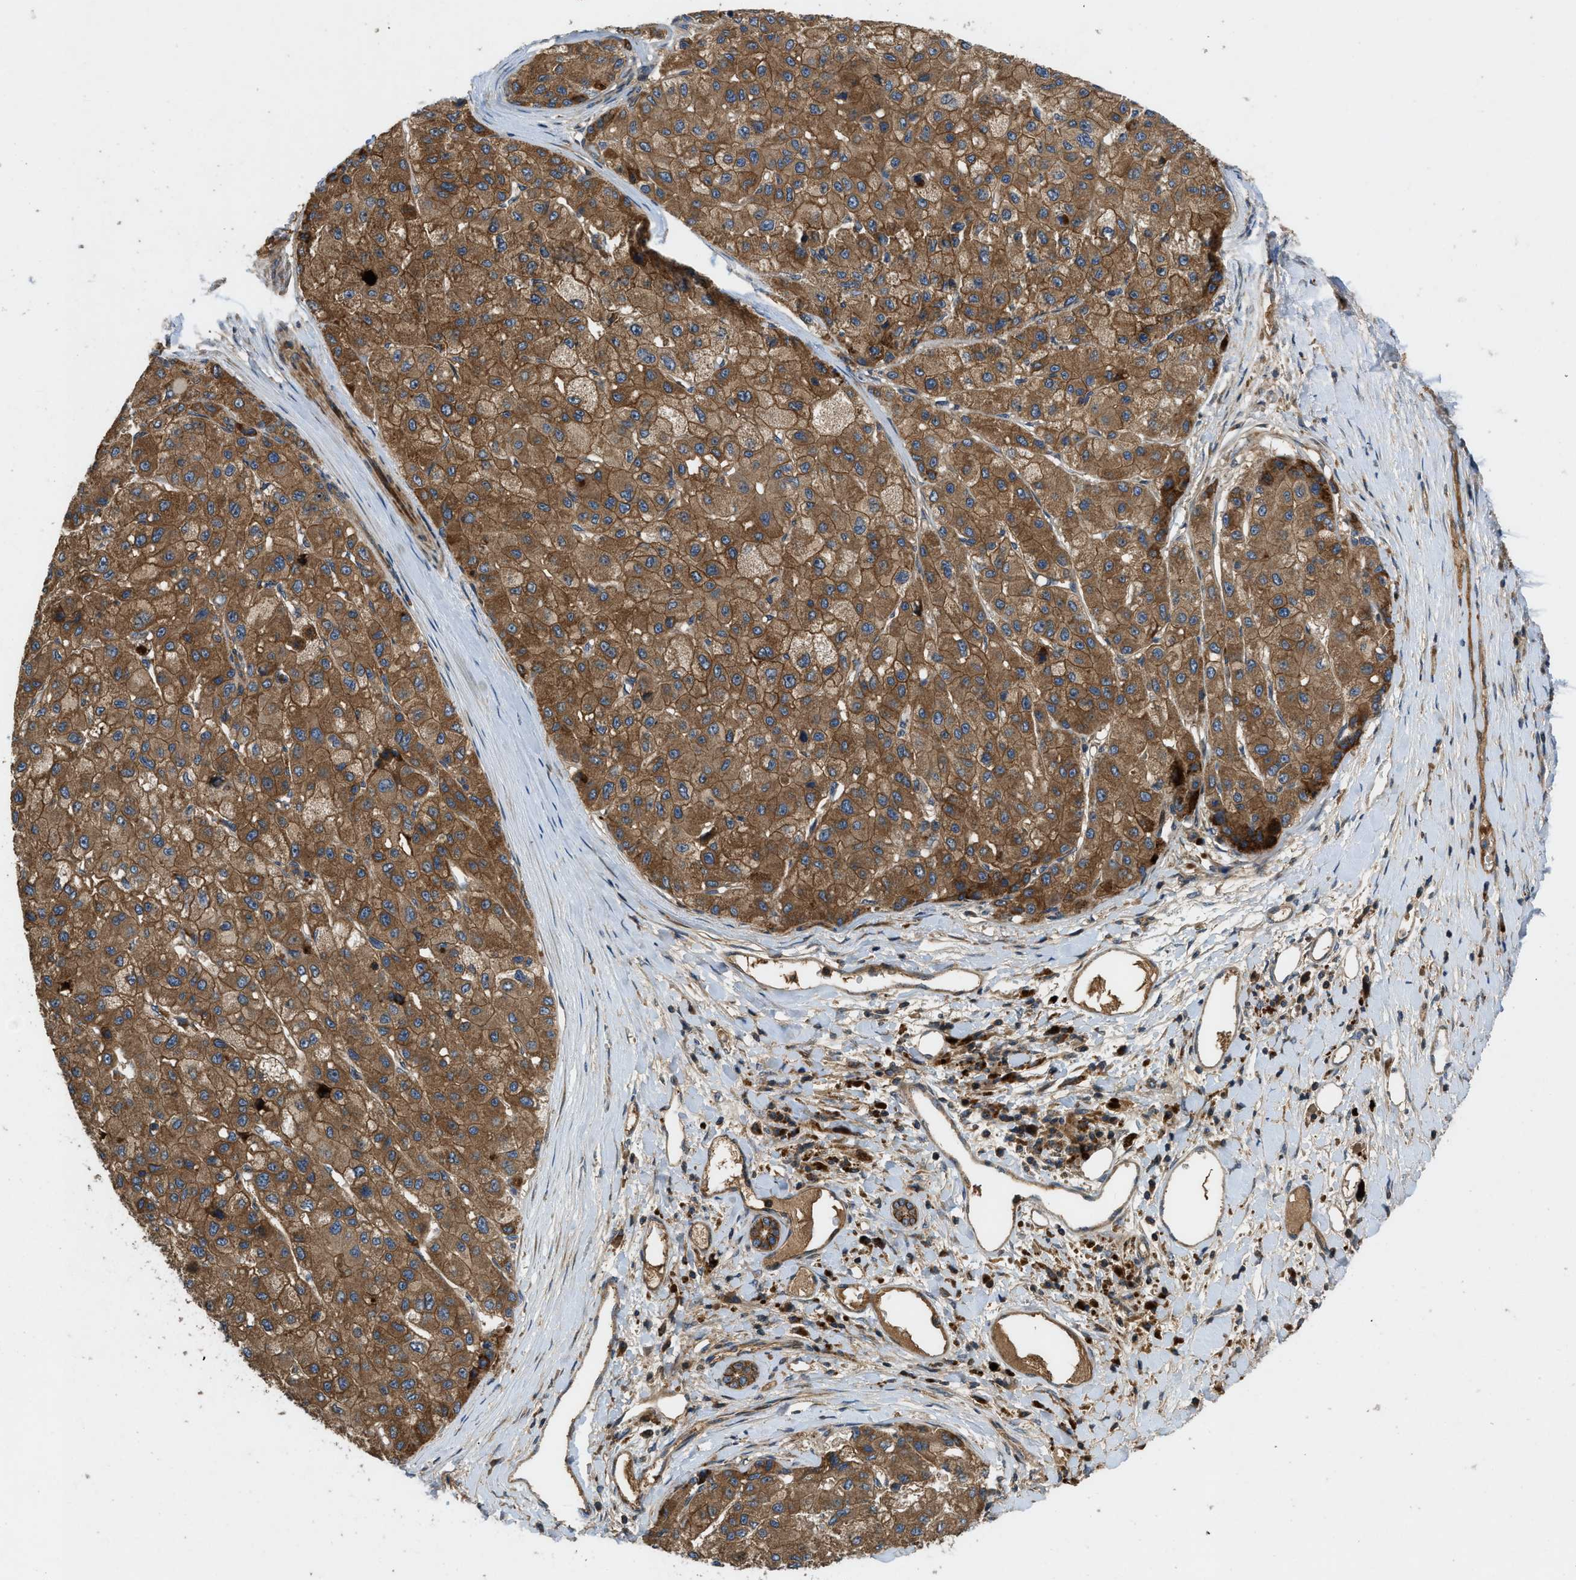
{"staining": {"intensity": "moderate", "quantity": ">75%", "location": "cytoplasmic/membranous"}, "tissue": "liver cancer", "cell_type": "Tumor cells", "image_type": "cancer", "snomed": [{"axis": "morphology", "description": "Carcinoma, Hepatocellular, NOS"}, {"axis": "topography", "description": "Liver"}], "caption": "Liver cancer (hepatocellular carcinoma) stained with DAB (3,3'-diaminobenzidine) IHC exhibits medium levels of moderate cytoplasmic/membranous positivity in approximately >75% of tumor cells.", "gene": "CNNM3", "patient": {"sex": "male", "age": 80}}